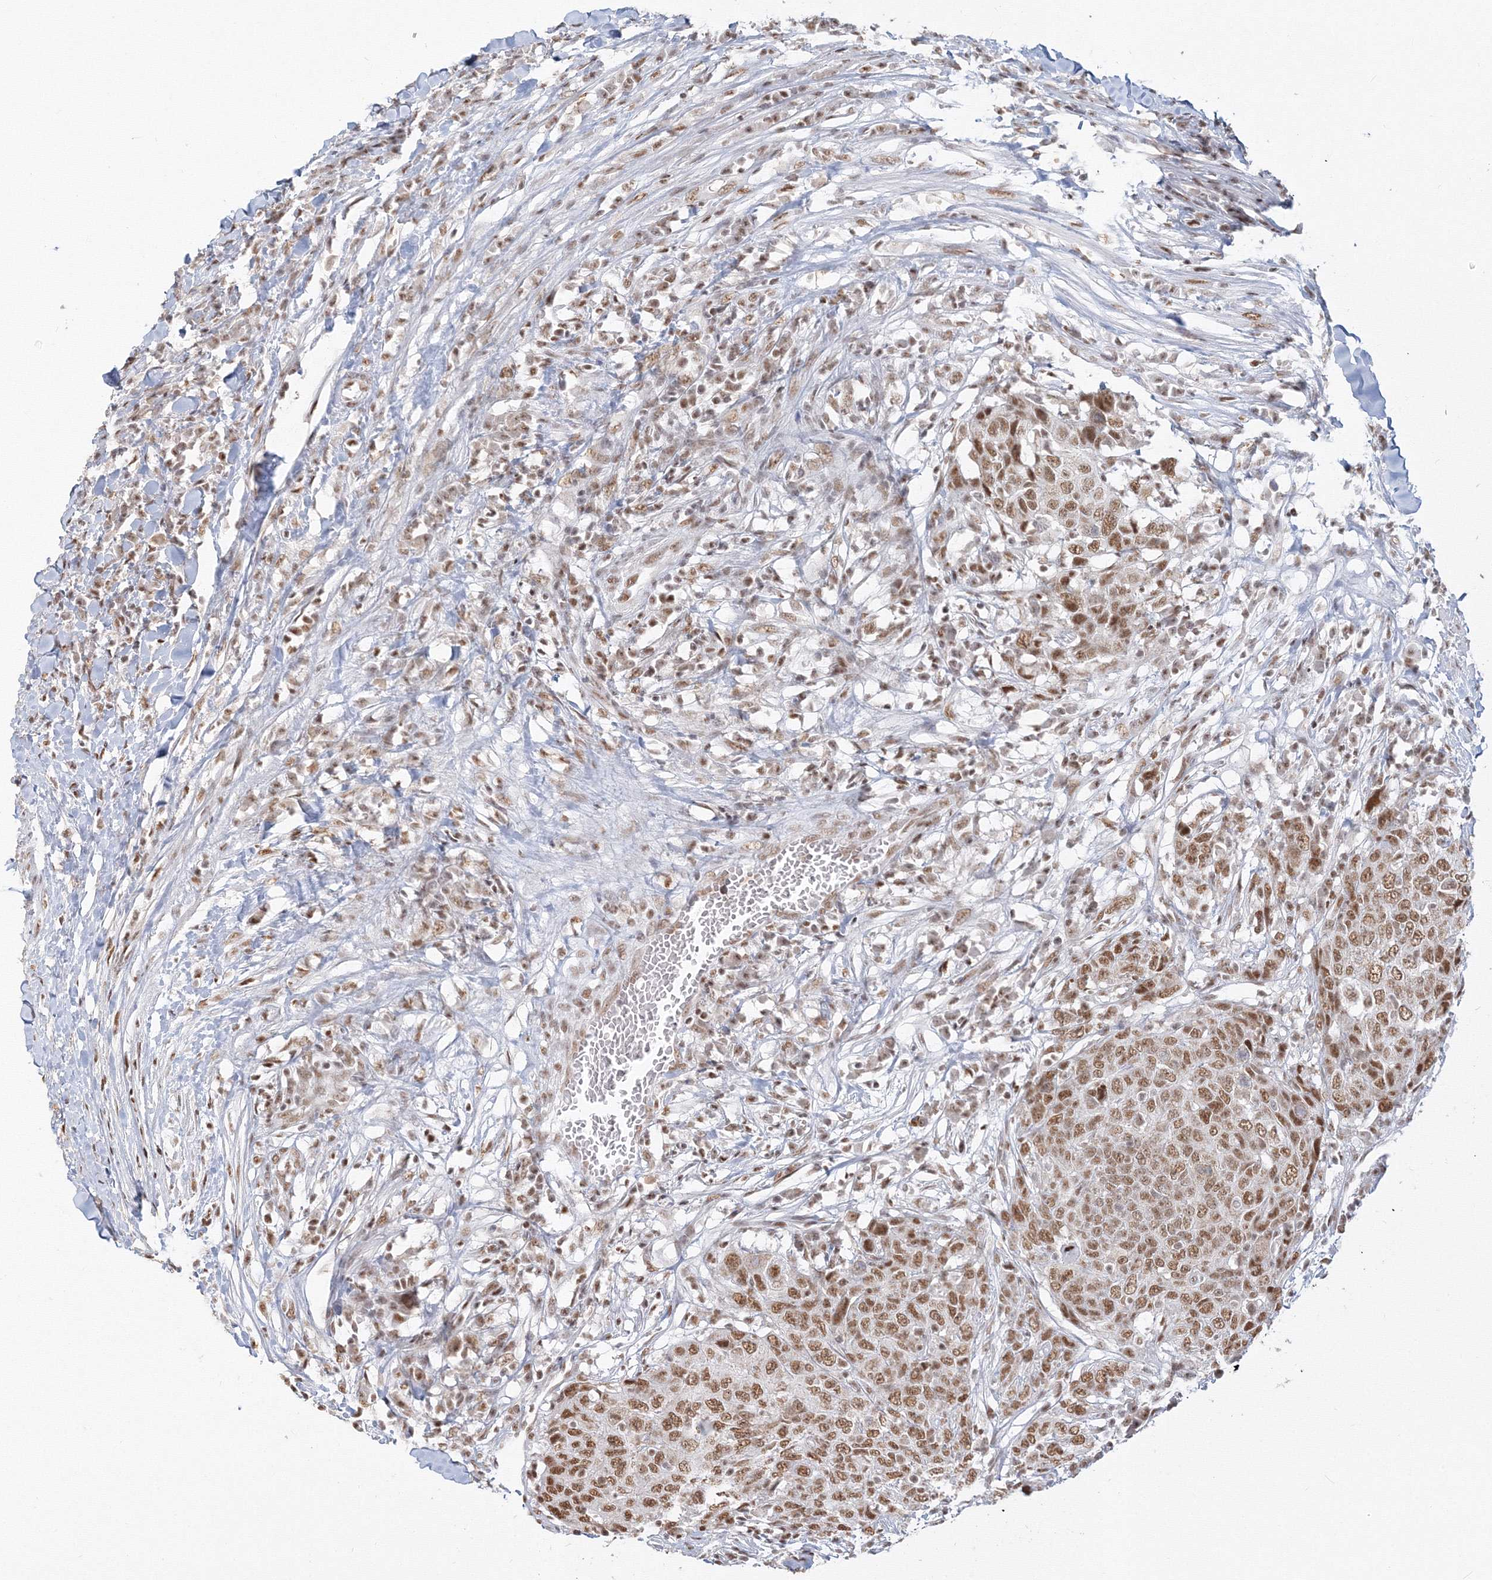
{"staining": {"intensity": "moderate", "quantity": ">75%", "location": "nuclear"}, "tissue": "head and neck cancer", "cell_type": "Tumor cells", "image_type": "cancer", "snomed": [{"axis": "morphology", "description": "Squamous cell carcinoma, NOS"}, {"axis": "topography", "description": "Head-Neck"}], "caption": "Tumor cells show moderate nuclear staining in about >75% of cells in head and neck cancer. (DAB (3,3'-diaminobenzidine) = brown stain, brightfield microscopy at high magnification).", "gene": "PPP4R2", "patient": {"sex": "male", "age": 66}}